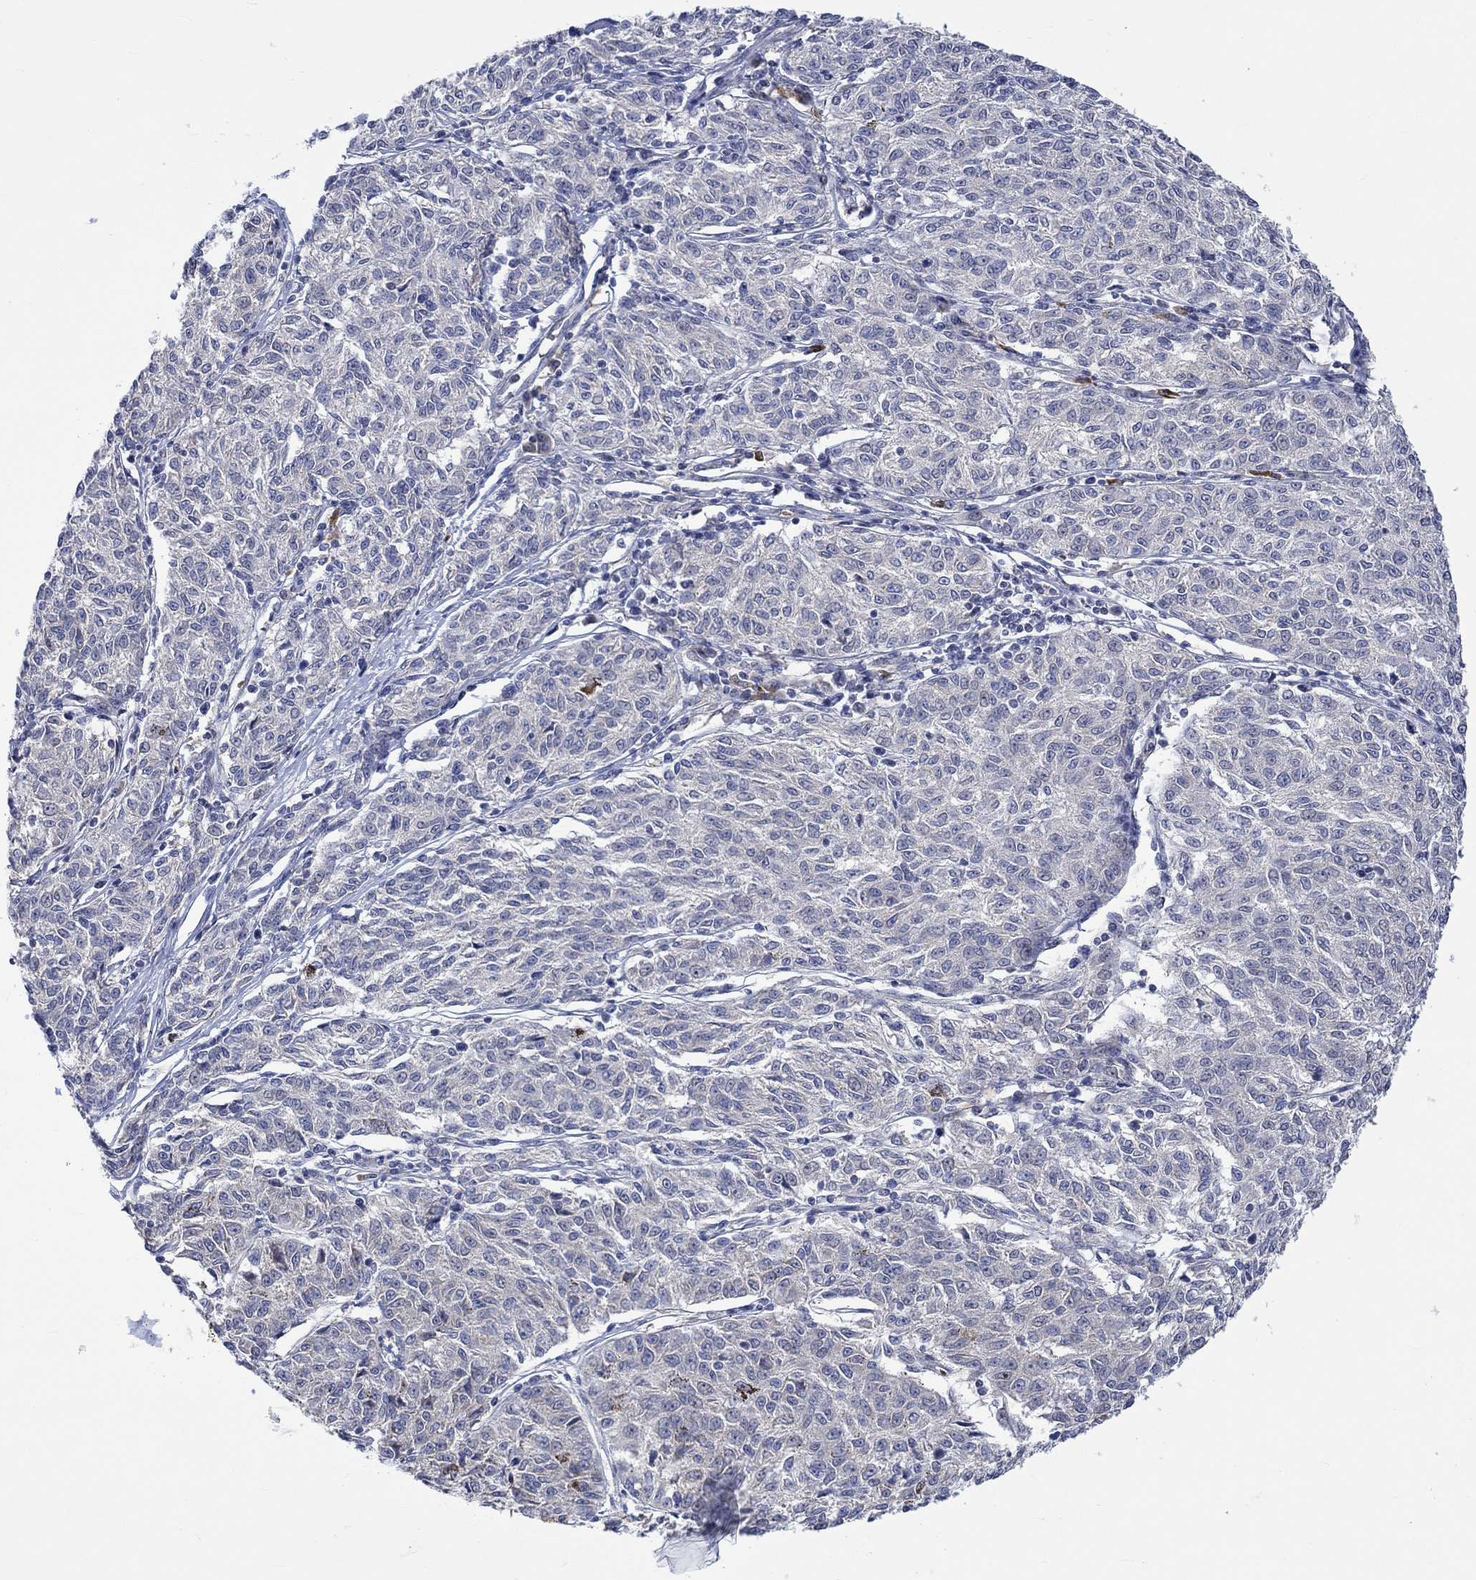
{"staining": {"intensity": "negative", "quantity": "none", "location": "none"}, "tissue": "melanoma", "cell_type": "Tumor cells", "image_type": "cancer", "snomed": [{"axis": "morphology", "description": "Malignant melanoma, NOS"}, {"axis": "topography", "description": "Skin"}], "caption": "Malignant melanoma stained for a protein using IHC shows no expression tumor cells.", "gene": "WASF1", "patient": {"sex": "female", "age": 72}}